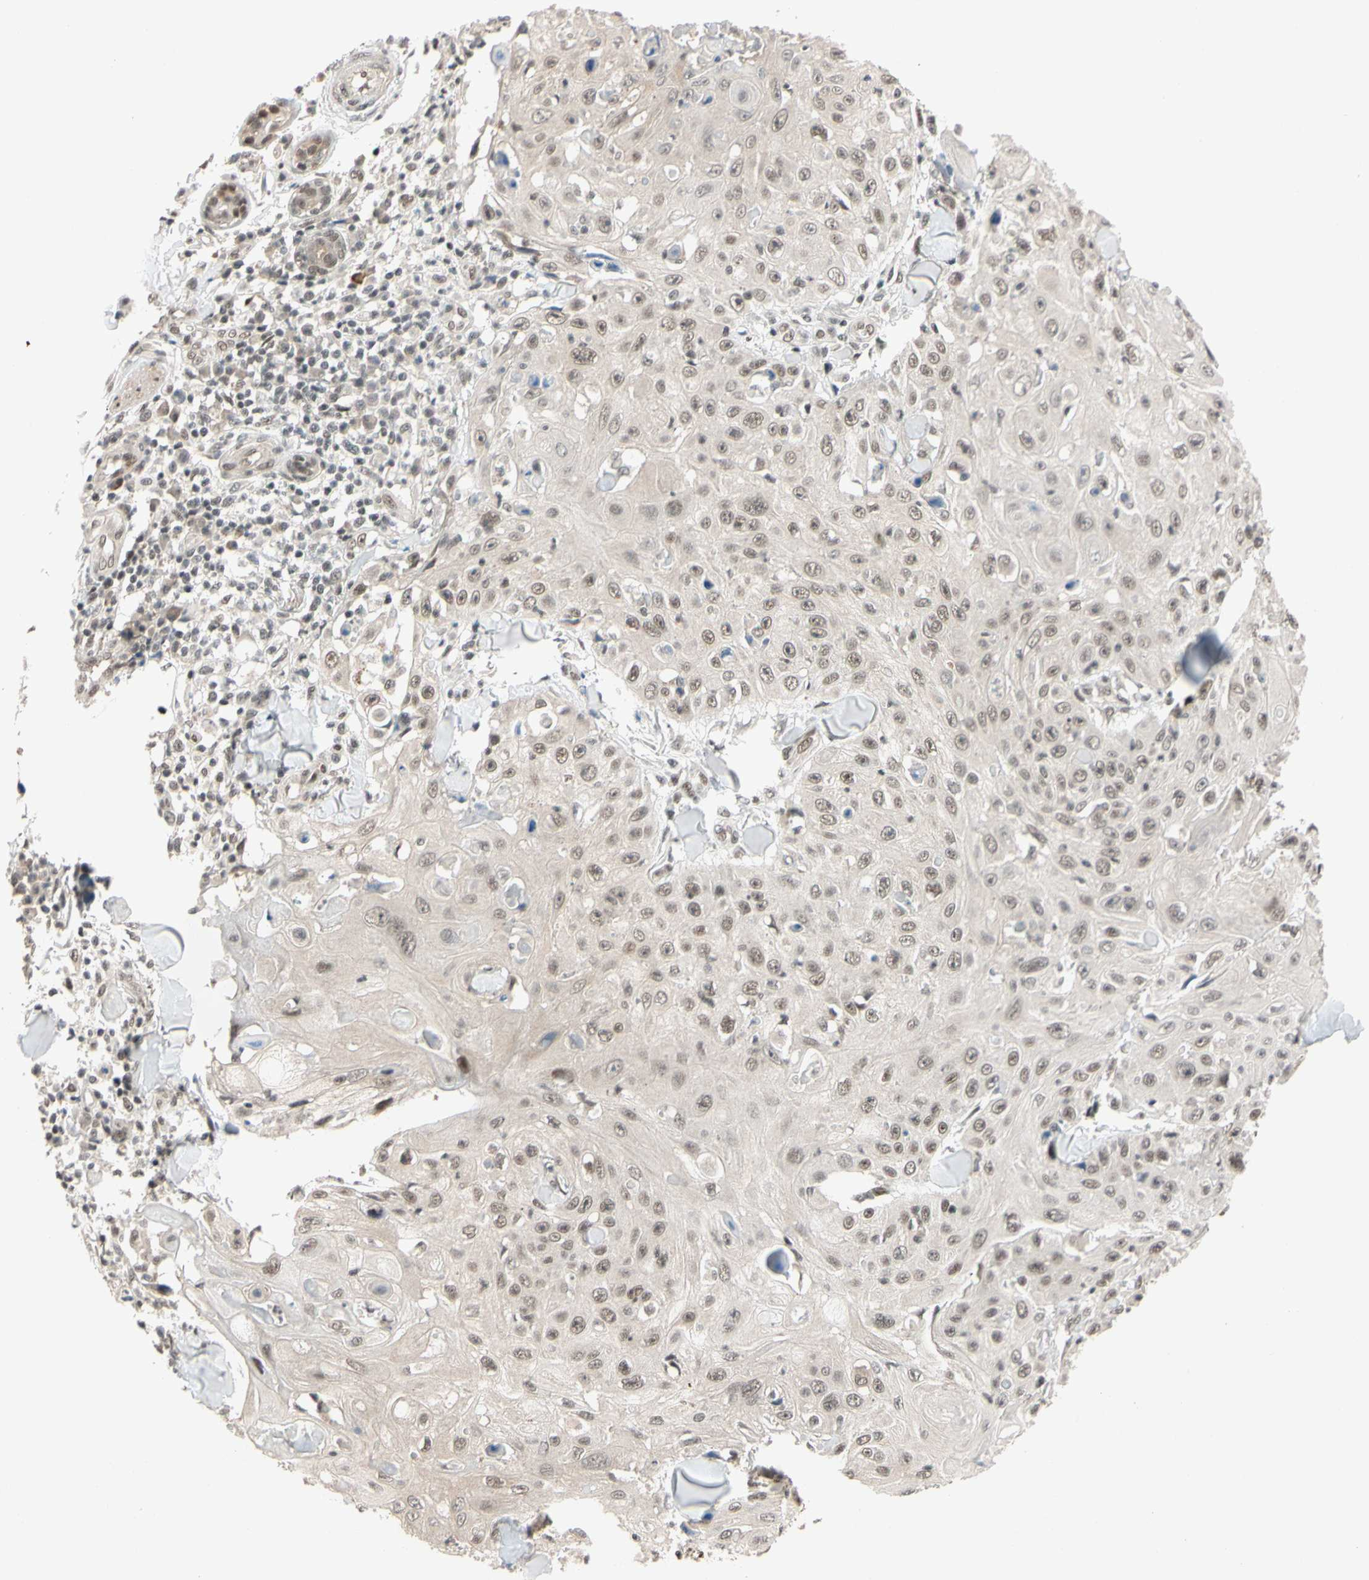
{"staining": {"intensity": "weak", "quantity": ">75%", "location": "nuclear"}, "tissue": "skin cancer", "cell_type": "Tumor cells", "image_type": "cancer", "snomed": [{"axis": "morphology", "description": "Squamous cell carcinoma, NOS"}, {"axis": "topography", "description": "Skin"}], "caption": "There is low levels of weak nuclear staining in tumor cells of skin cancer (squamous cell carcinoma), as demonstrated by immunohistochemical staining (brown color).", "gene": "TAF4", "patient": {"sex": "male", "age": 86}}